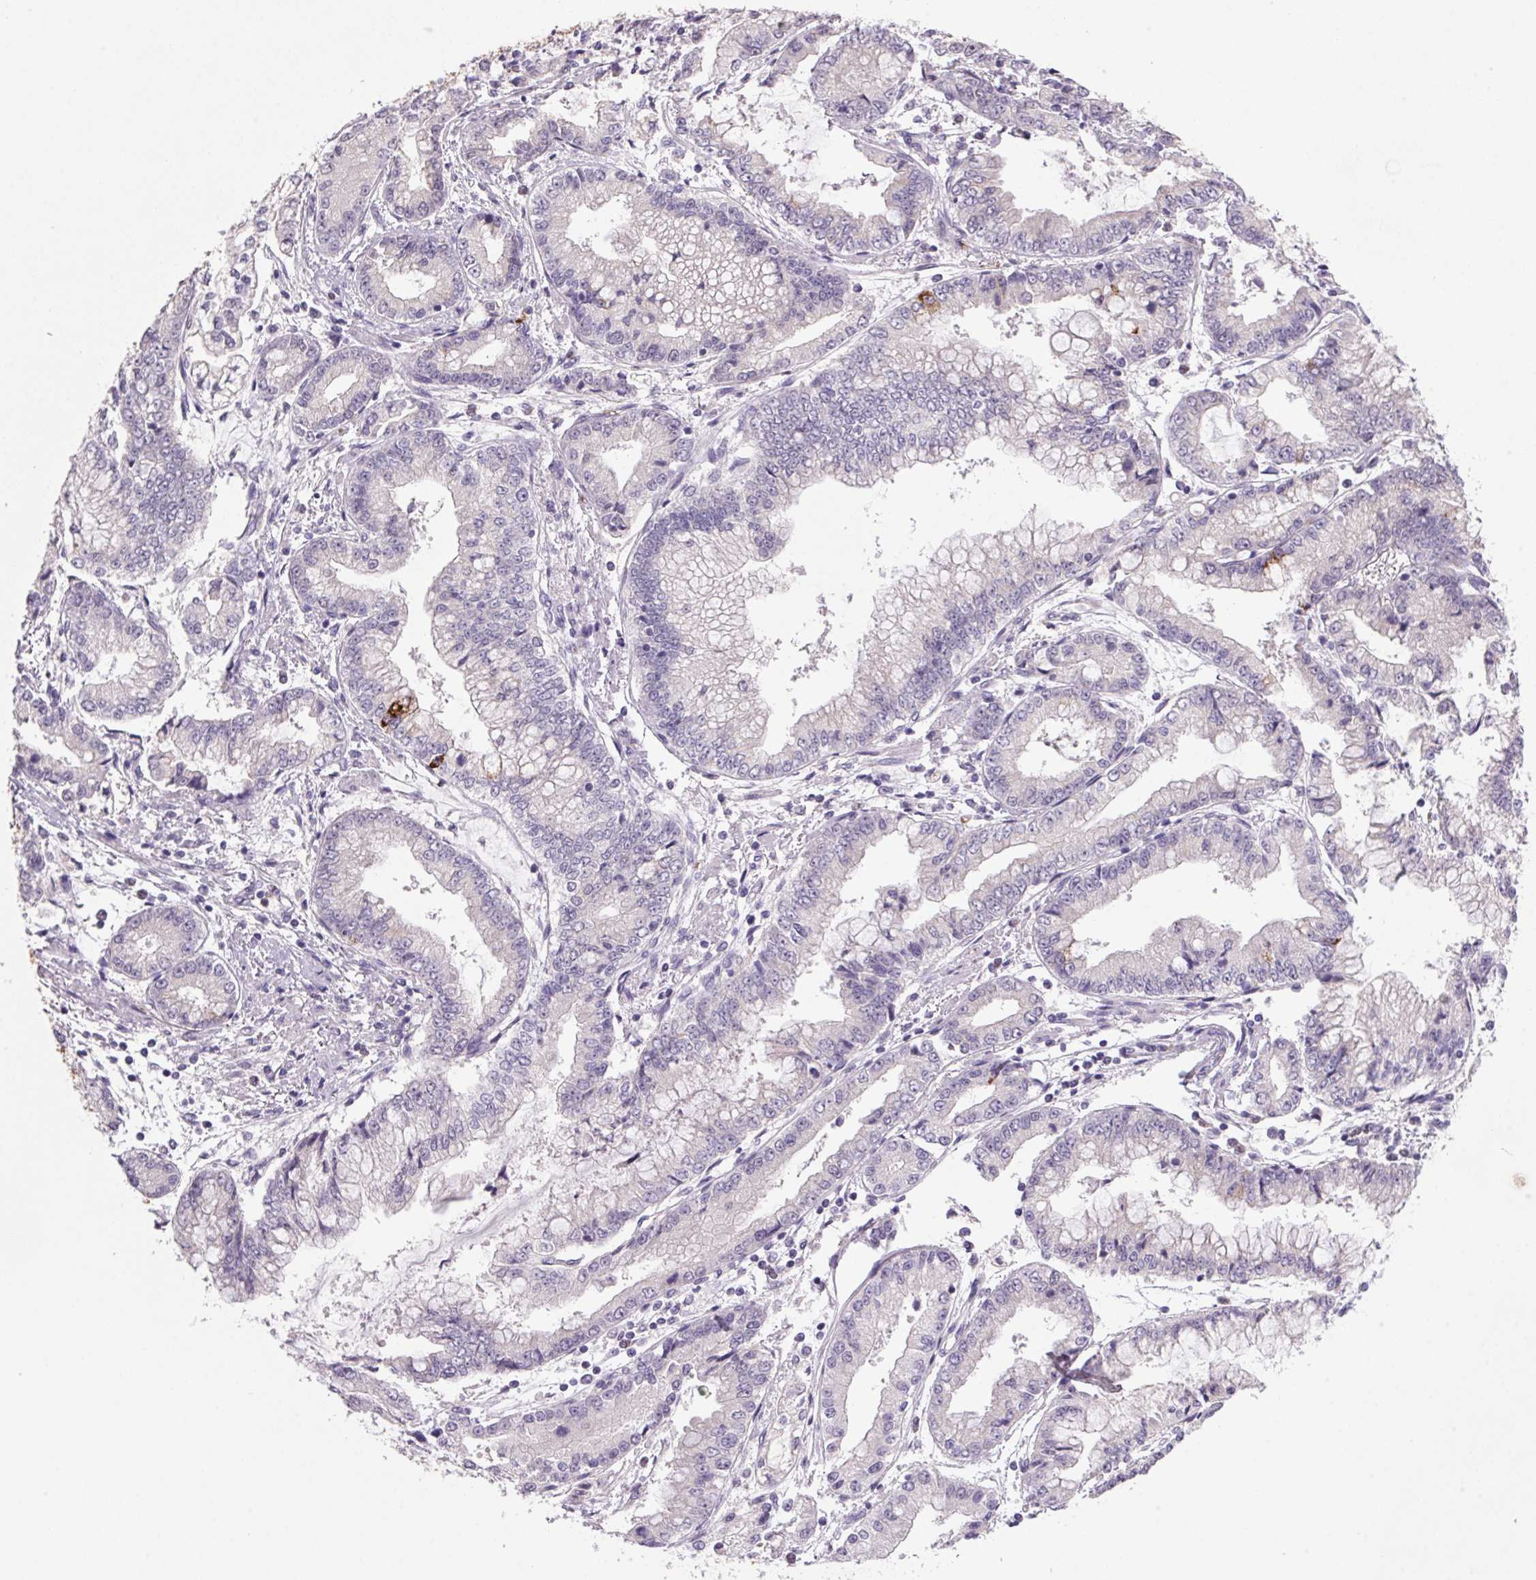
{"staining": {"intensity": "moderate", "quantity": "<25%", "location": "cytoplasmic/membranous"}, "tissue": "stomach cancer", "cell_type": "Tumor cells", "image_type": "cancer", "snomed": [{"axis": "morphology", "description": "Adenocarcinoma, NOS"}, {"axis": "topography", "description": "Stomach, upper"}], "caption": "A high-resolution histopathology image shows immunohistochemistry staining of stomach cancer (adenocarcinoma), which demonstrates moderate cytoplasmic/membranous expression in about <25% of tumor cells.", "gene": "TRDN", "patient": {"sex": "female", "age": 74}}